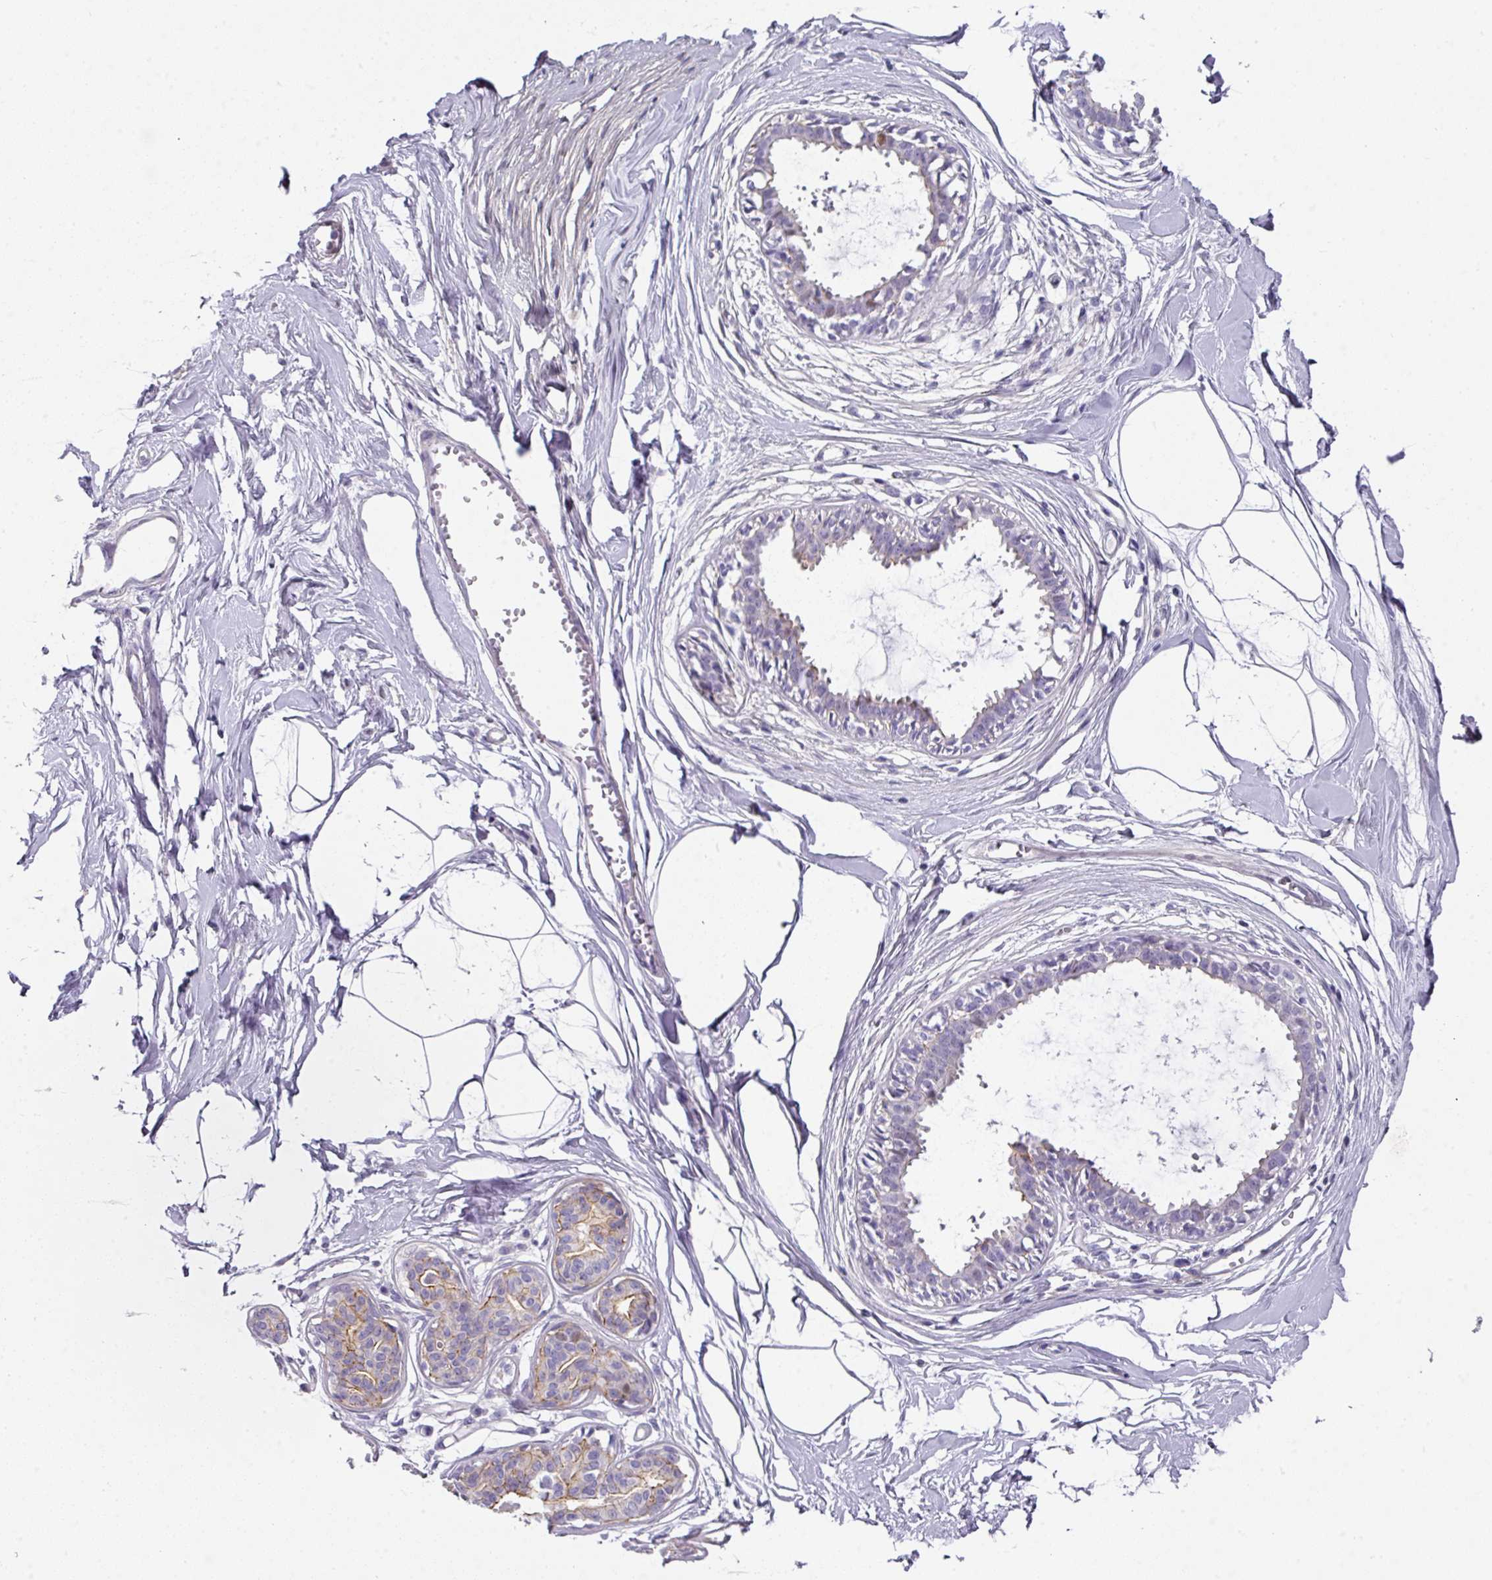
{"staining": {"intensity": "negative", "quantity": "none", "location": "none"}, "tissue": "breast", "cell_type": "Adipocytes", "image_type": "normal", "snomed": [{"axis": "morphology", "description": "Normal tissue, NOS"}, {"axis": "topography", "description": "Breast"}], "caption": "A high-resolution micrograph shows IHC staining of normal breast, which displays no significant positivity in adipocytes.", "gene": "ANKRD29", "patient": {"sex": "female", "age": 45}}